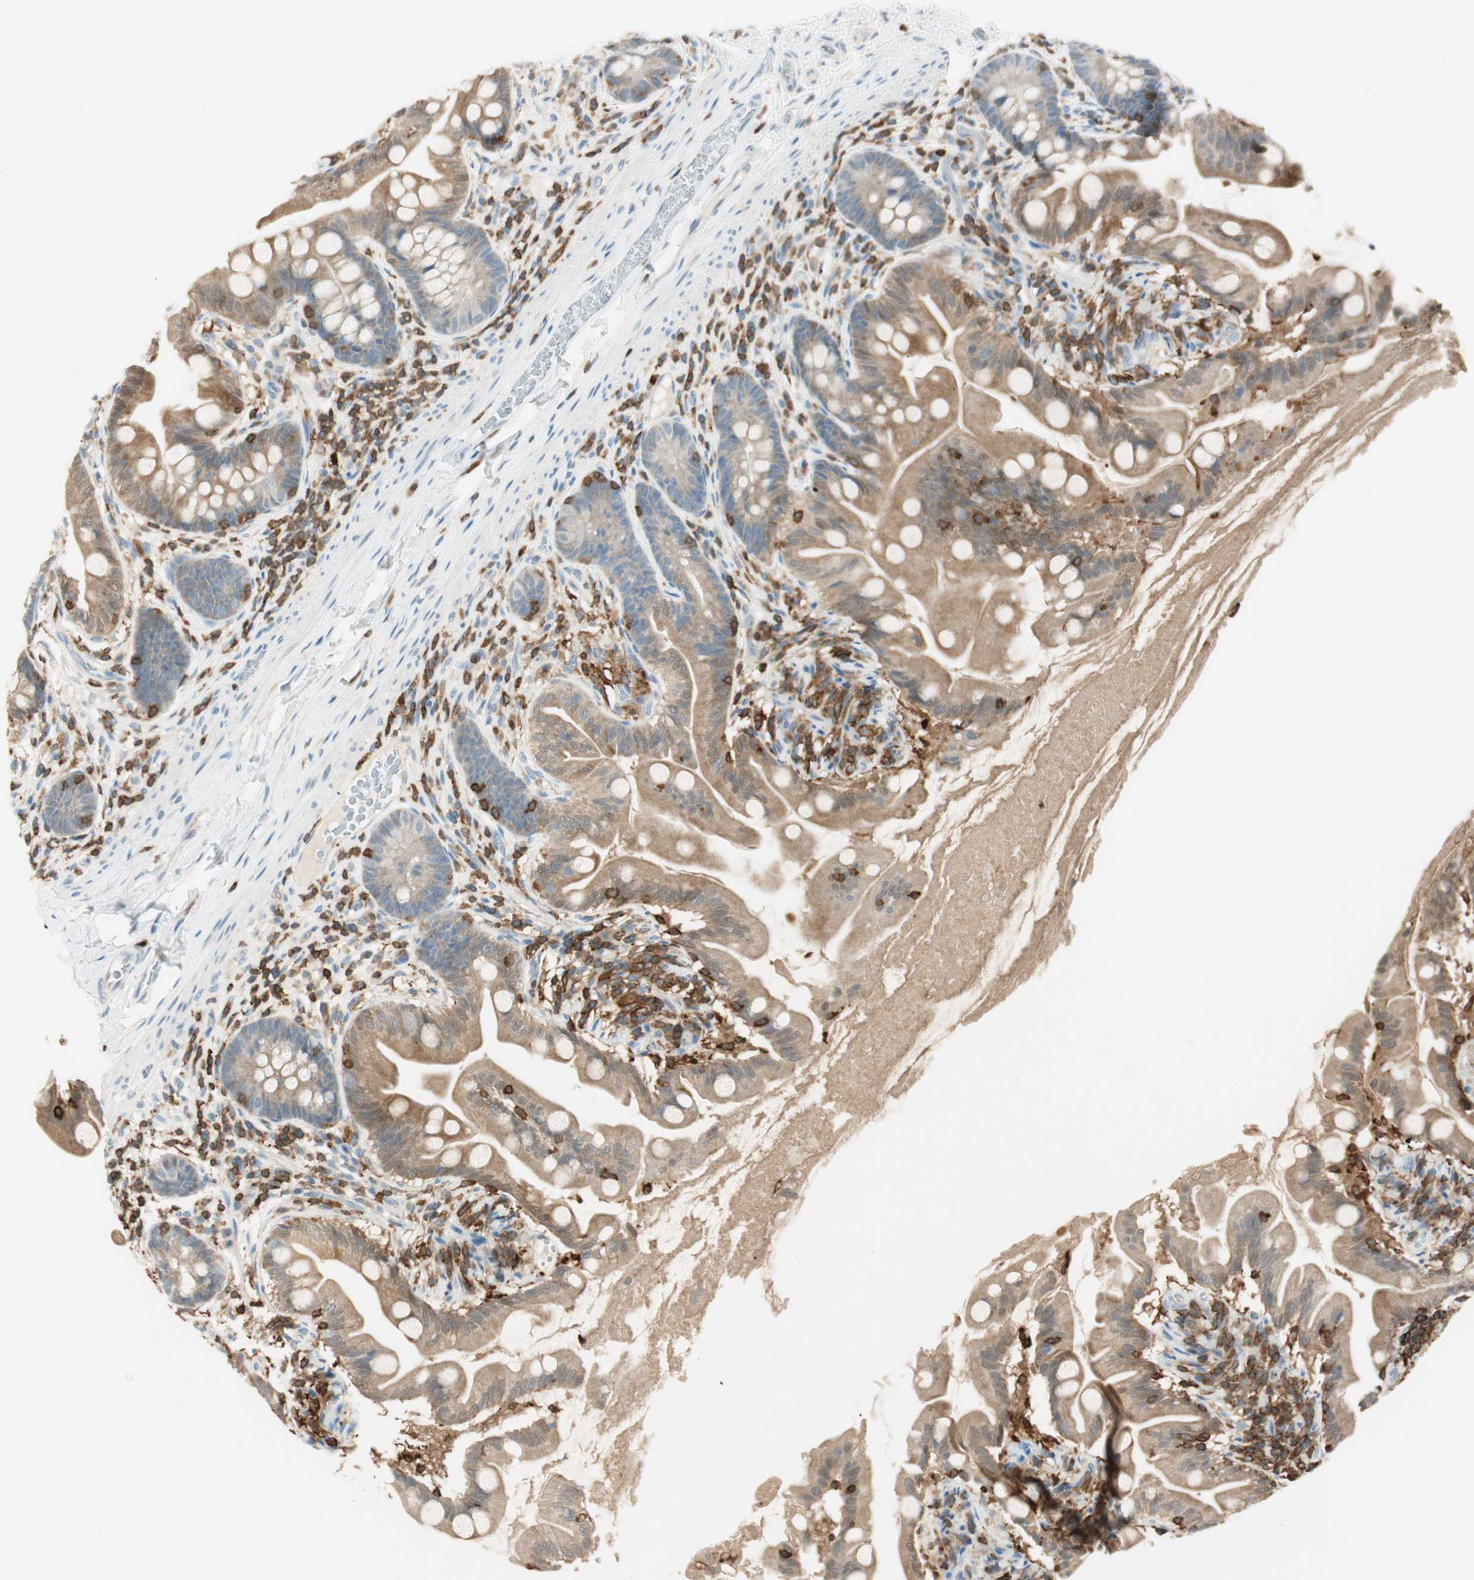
{"staining": {"intensity": "strong", "quantity": ">75%", "location": "cytoplasmic/membranous"}, "tissue": "small intestine", "cell_type": "Glandular cells", "image_type": "normal", "snomed": [{"axis": "morphology", "description": "Normal tissue, NOS"}, {"axis": "topography", "description": "Small intestine"}], "caption": "Immunohistochemistry (IHC) staining of normal small intestine, which reveals high levels of strong cytoplasmic/membranous staining in about >75% of glandular cells indicating strong cytoplasmic/membranous protein staining. The staining was performed using DAB (brown) for protein detection and nuclei were counterstained in hematoxylin (blue).", "gene": "HPGD", "patient": {"sex": "female", "age": 56}}